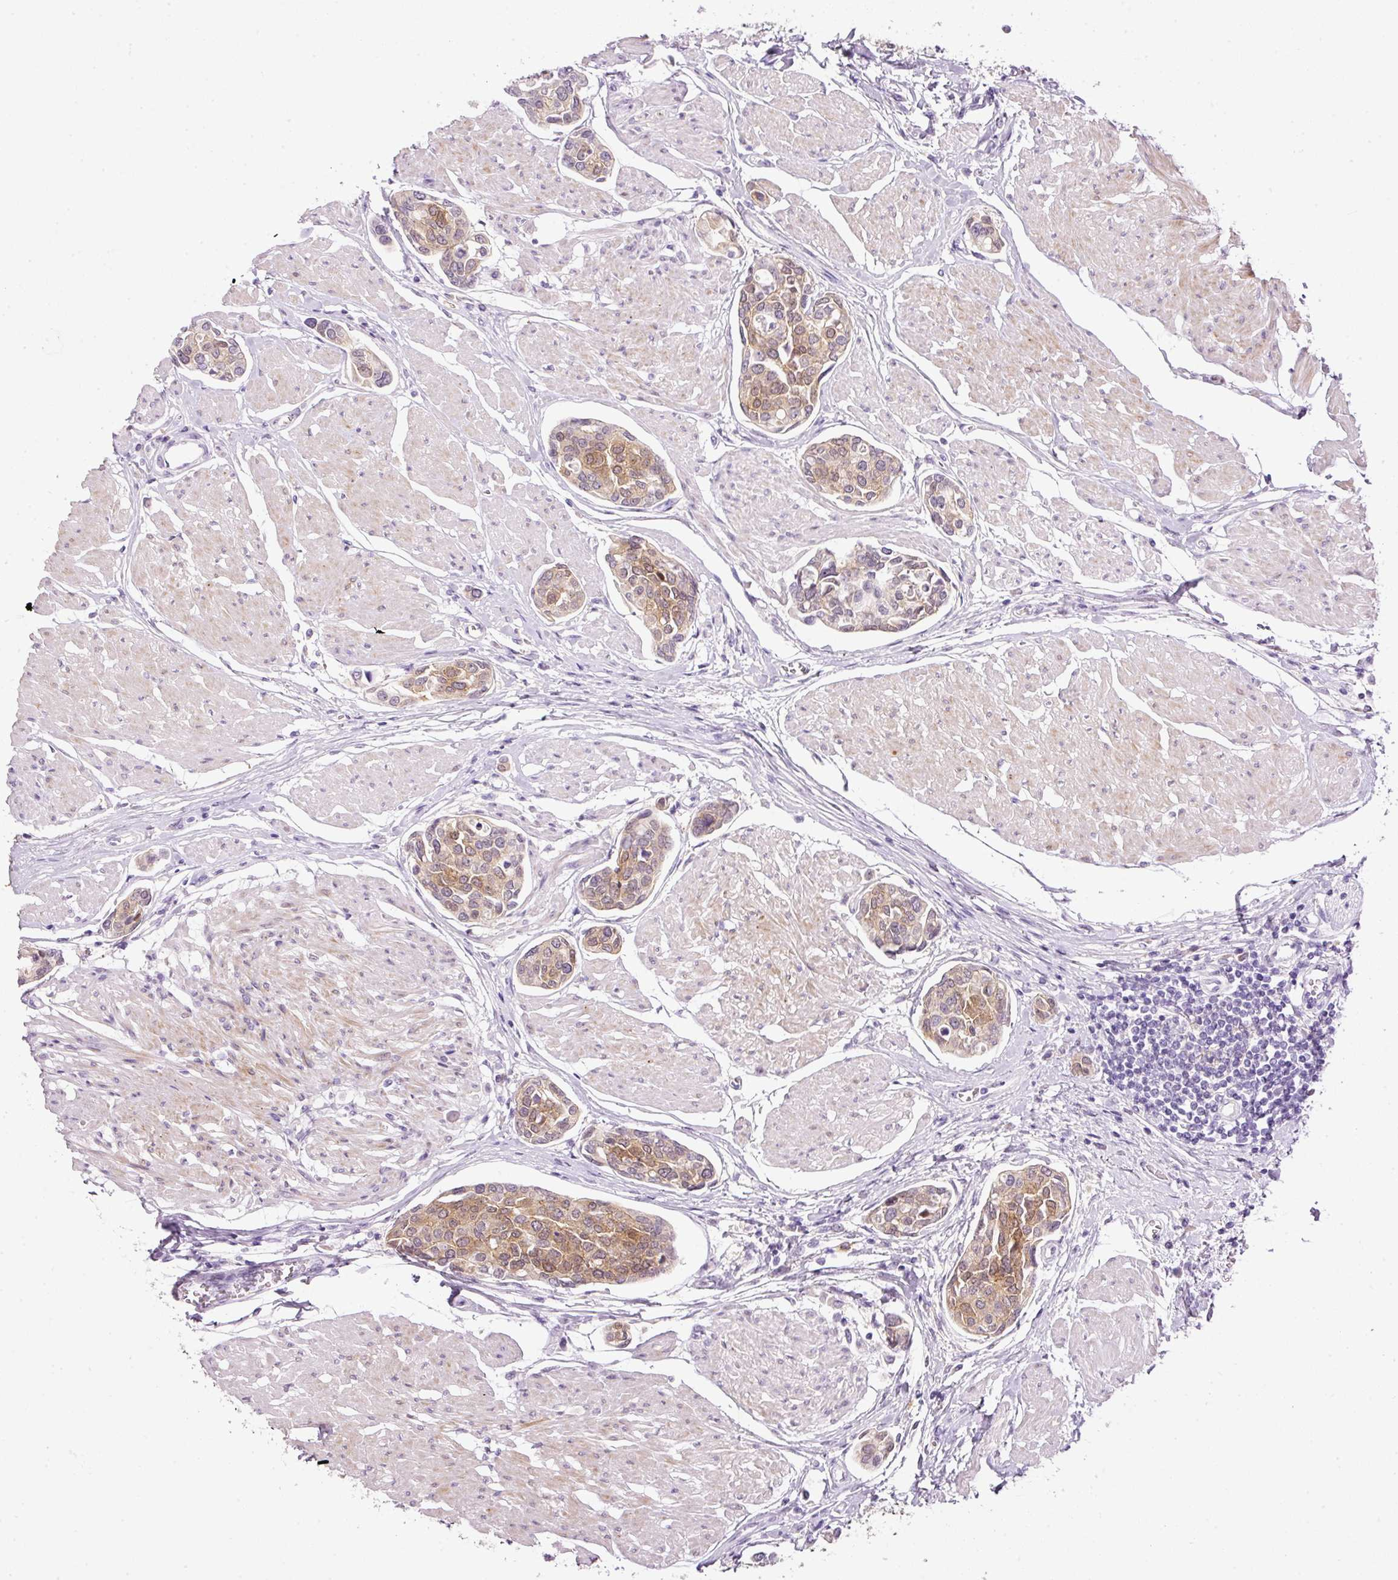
{"staining": {"intensity": "moderate", "quantity": "25%-75%", "location": "cytoplasmic/membranous"}, "tissue": "urothelial cancer", "cell_type": "Tumor cells", "image_type": "cancer", "snomed": [{"axis": "morphology", "description": "Urothelial carcinoma, High grade"}, {"axis": "topography", "description": "Urinary bladder"}], "caption": "Immunohistochemistry image of urothelial carcinoma (high-grade) stained for a protein (brown), which shows medium levels of moderate cytoplasmic/membranous expression in about 25%-75% of tumor cells.", "gene": "SRC", "patient": {"sex": "male", "age": 78}}